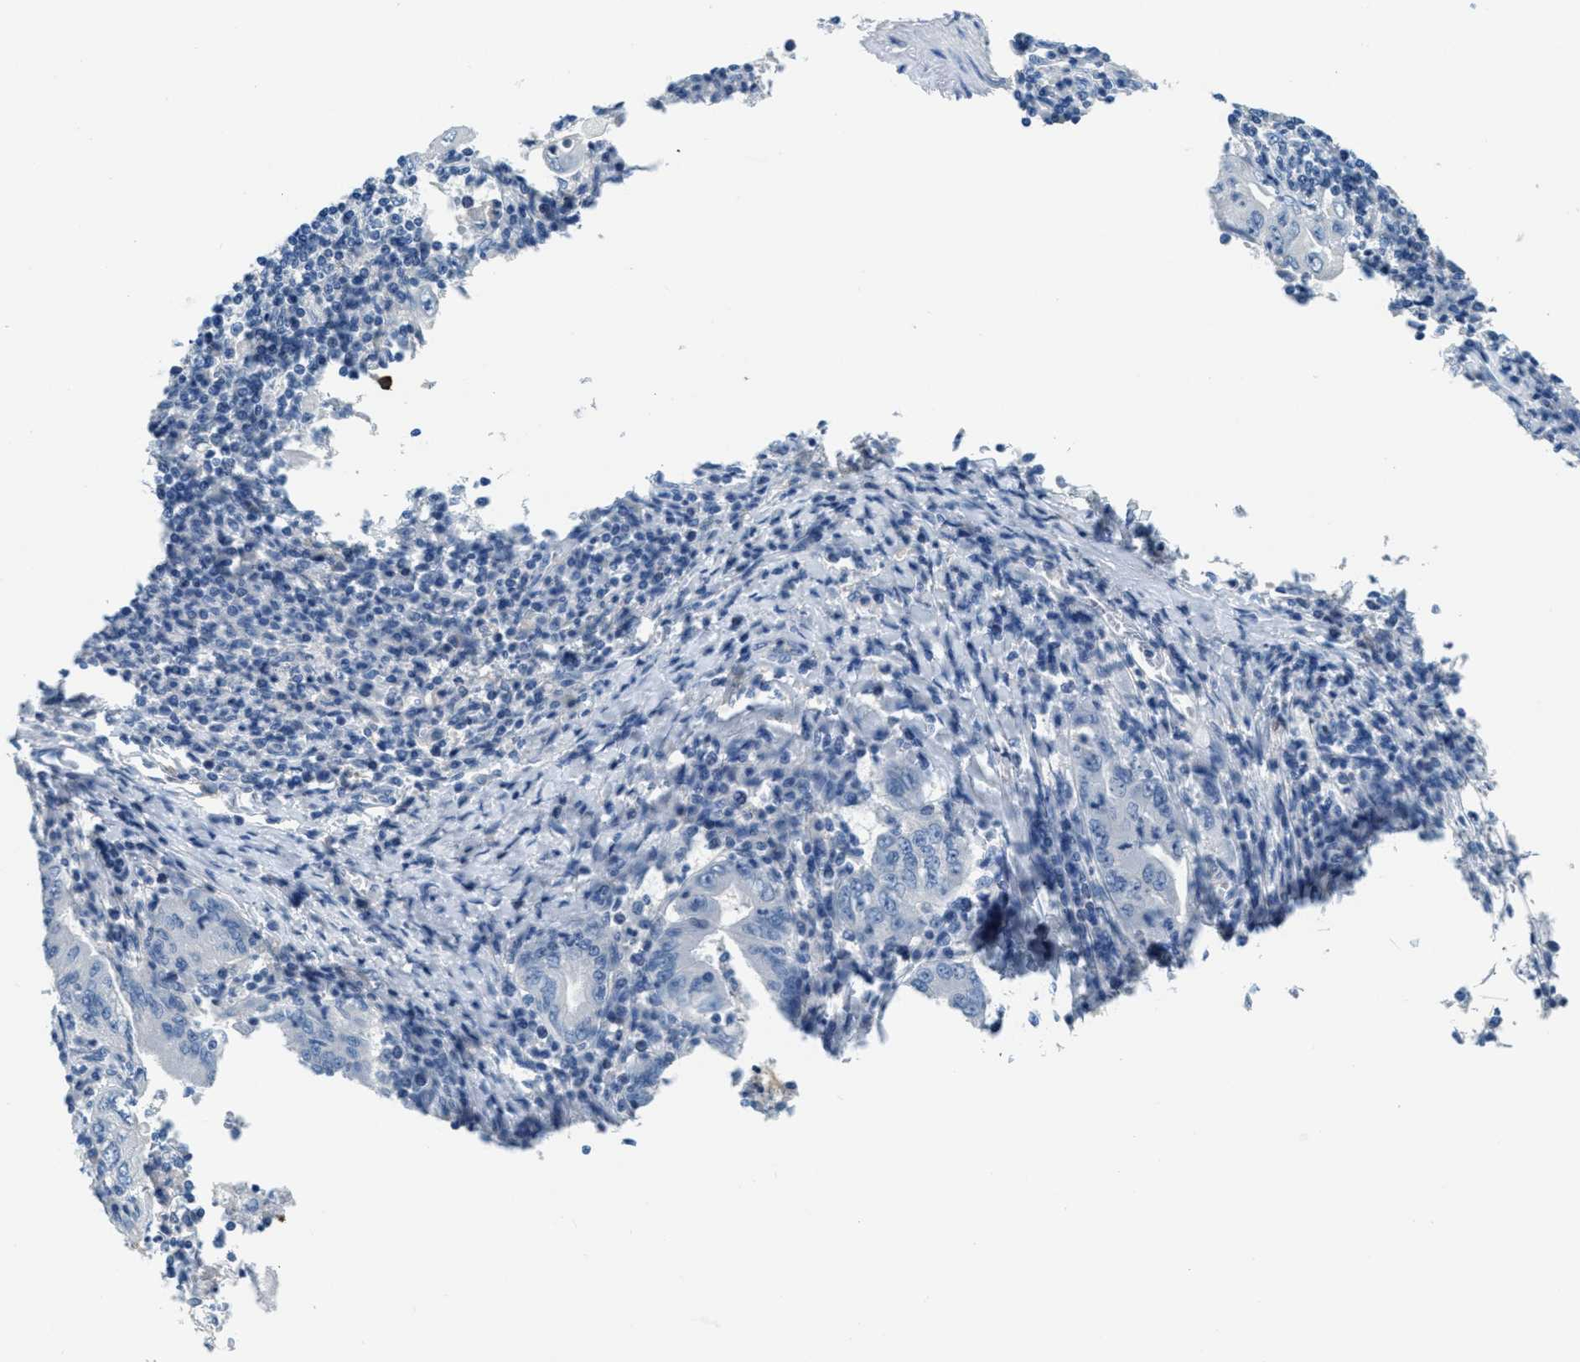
{"staining": {"intensity": "negative", "quantity": "none", "location": "none"}, "tissue": "stomach cancer", "cell_type": "Tumor cells", "image_type": "cancer", "snomed": [{"axis": "morphology", "description": "Normal tissue, NOS"}, {"axis": "morphology", "description": "Adenocarcinoma, NOS"}, {"axis": "topography", "description": "Esophagus"}, {"axis": "topography", "description": "Stomach, upper"}, {"axis": "topography", "description": "Peripheral nerve tissue"}], "caption": "Immunohistochemistry of stomach cancer exhibits no expression in tumor cells.", "gene": "A2M", "patient": {"sex": "male", "age": 62}}